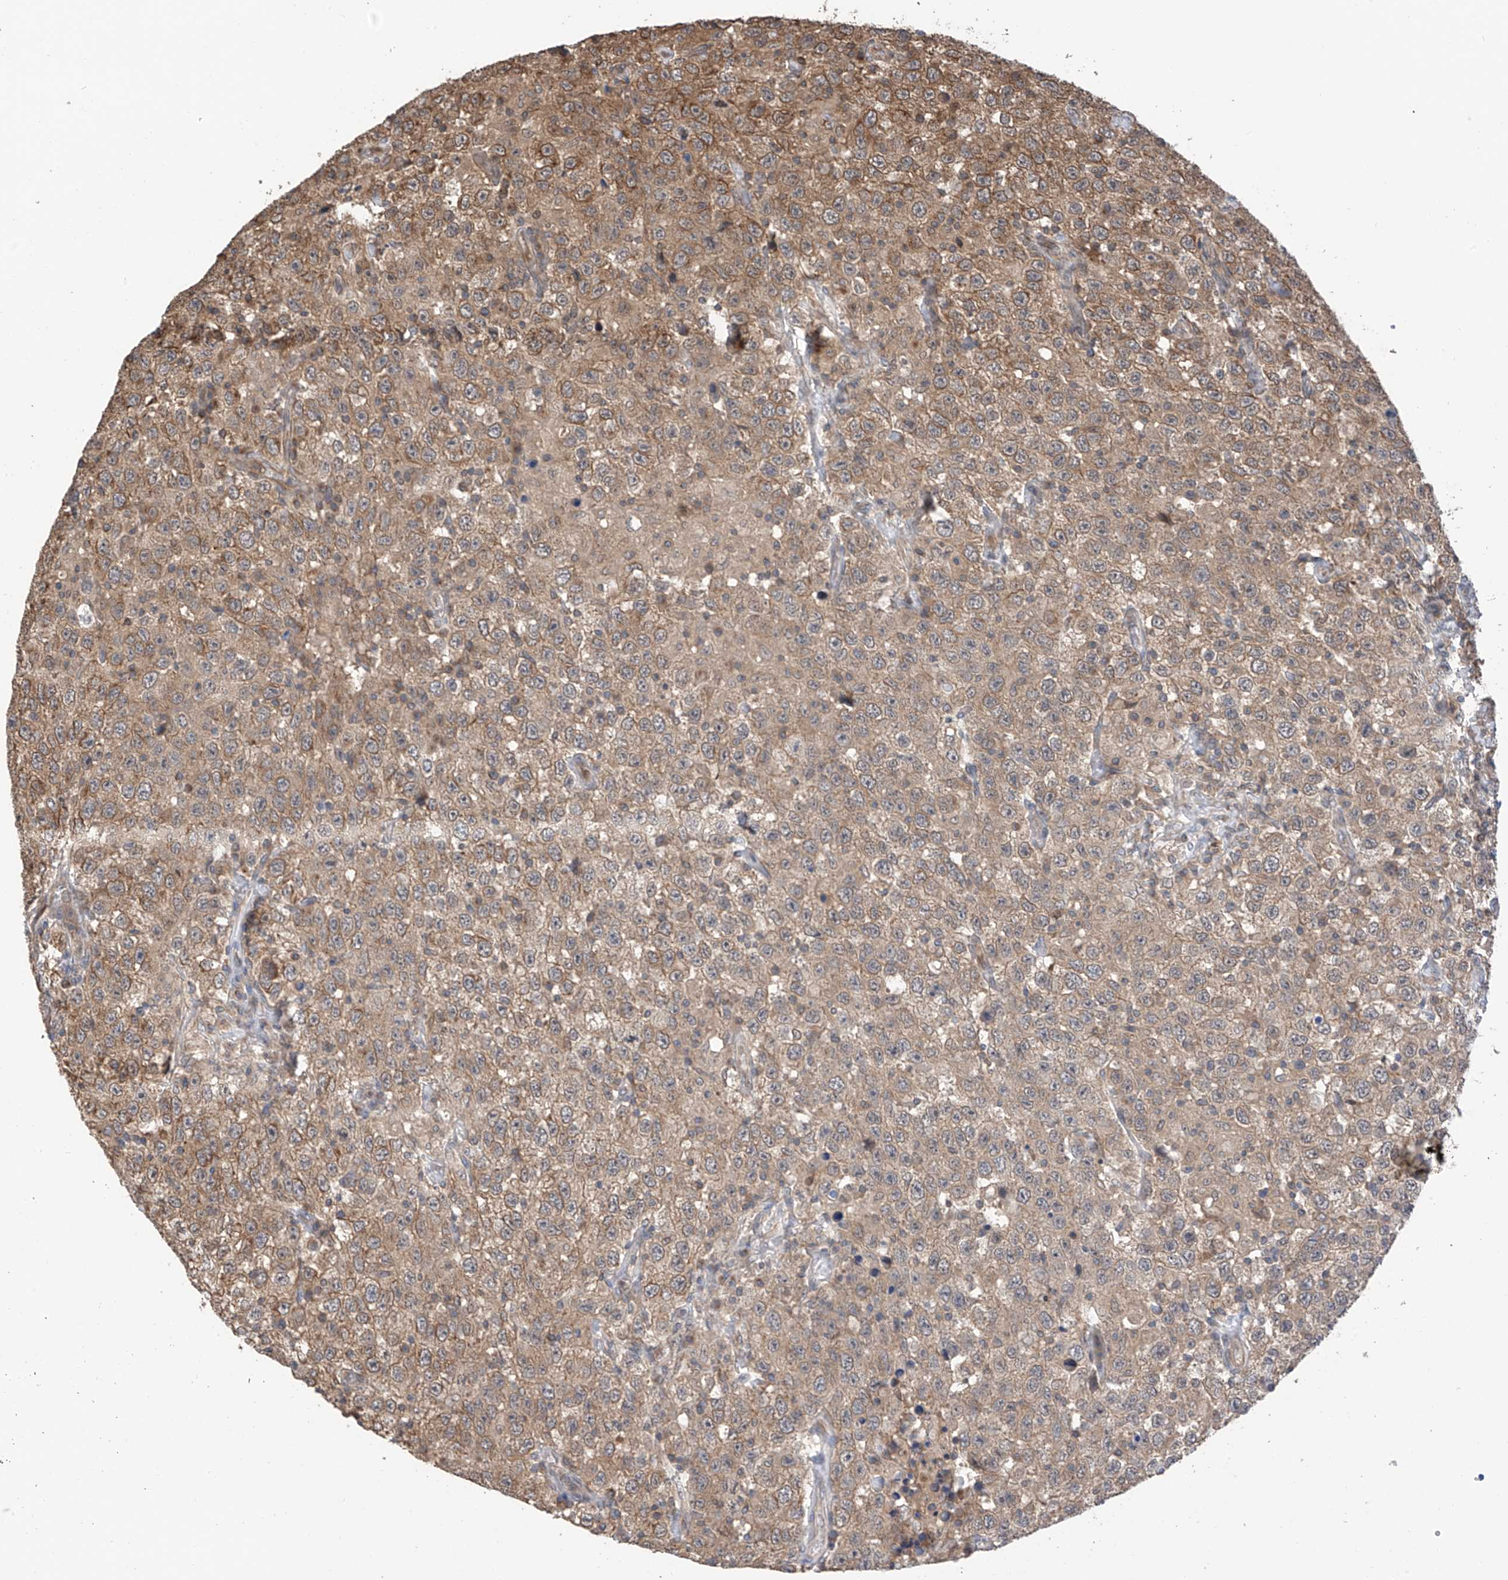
{"staining": {"intensity": "moderate", "quantity": ">75%", "location": "cytoplasmic/membranous"}, "tissue": "testis cancer", "cell_type": "Tumor cells", "image_type": "cancer", "snomed": [{"axis": "morphology", "description": "Seminoma, NOS"}, {"axis": "topography", "description": "Testis"}], "caption": "About >75% of tumor cells in testis cancer show moderate cytoplasmic/membranous protein expression as visualized by brown immunohistochemical staining.", "gene": "RPAIN", "patient": {"sex": "male", "age": 41}}